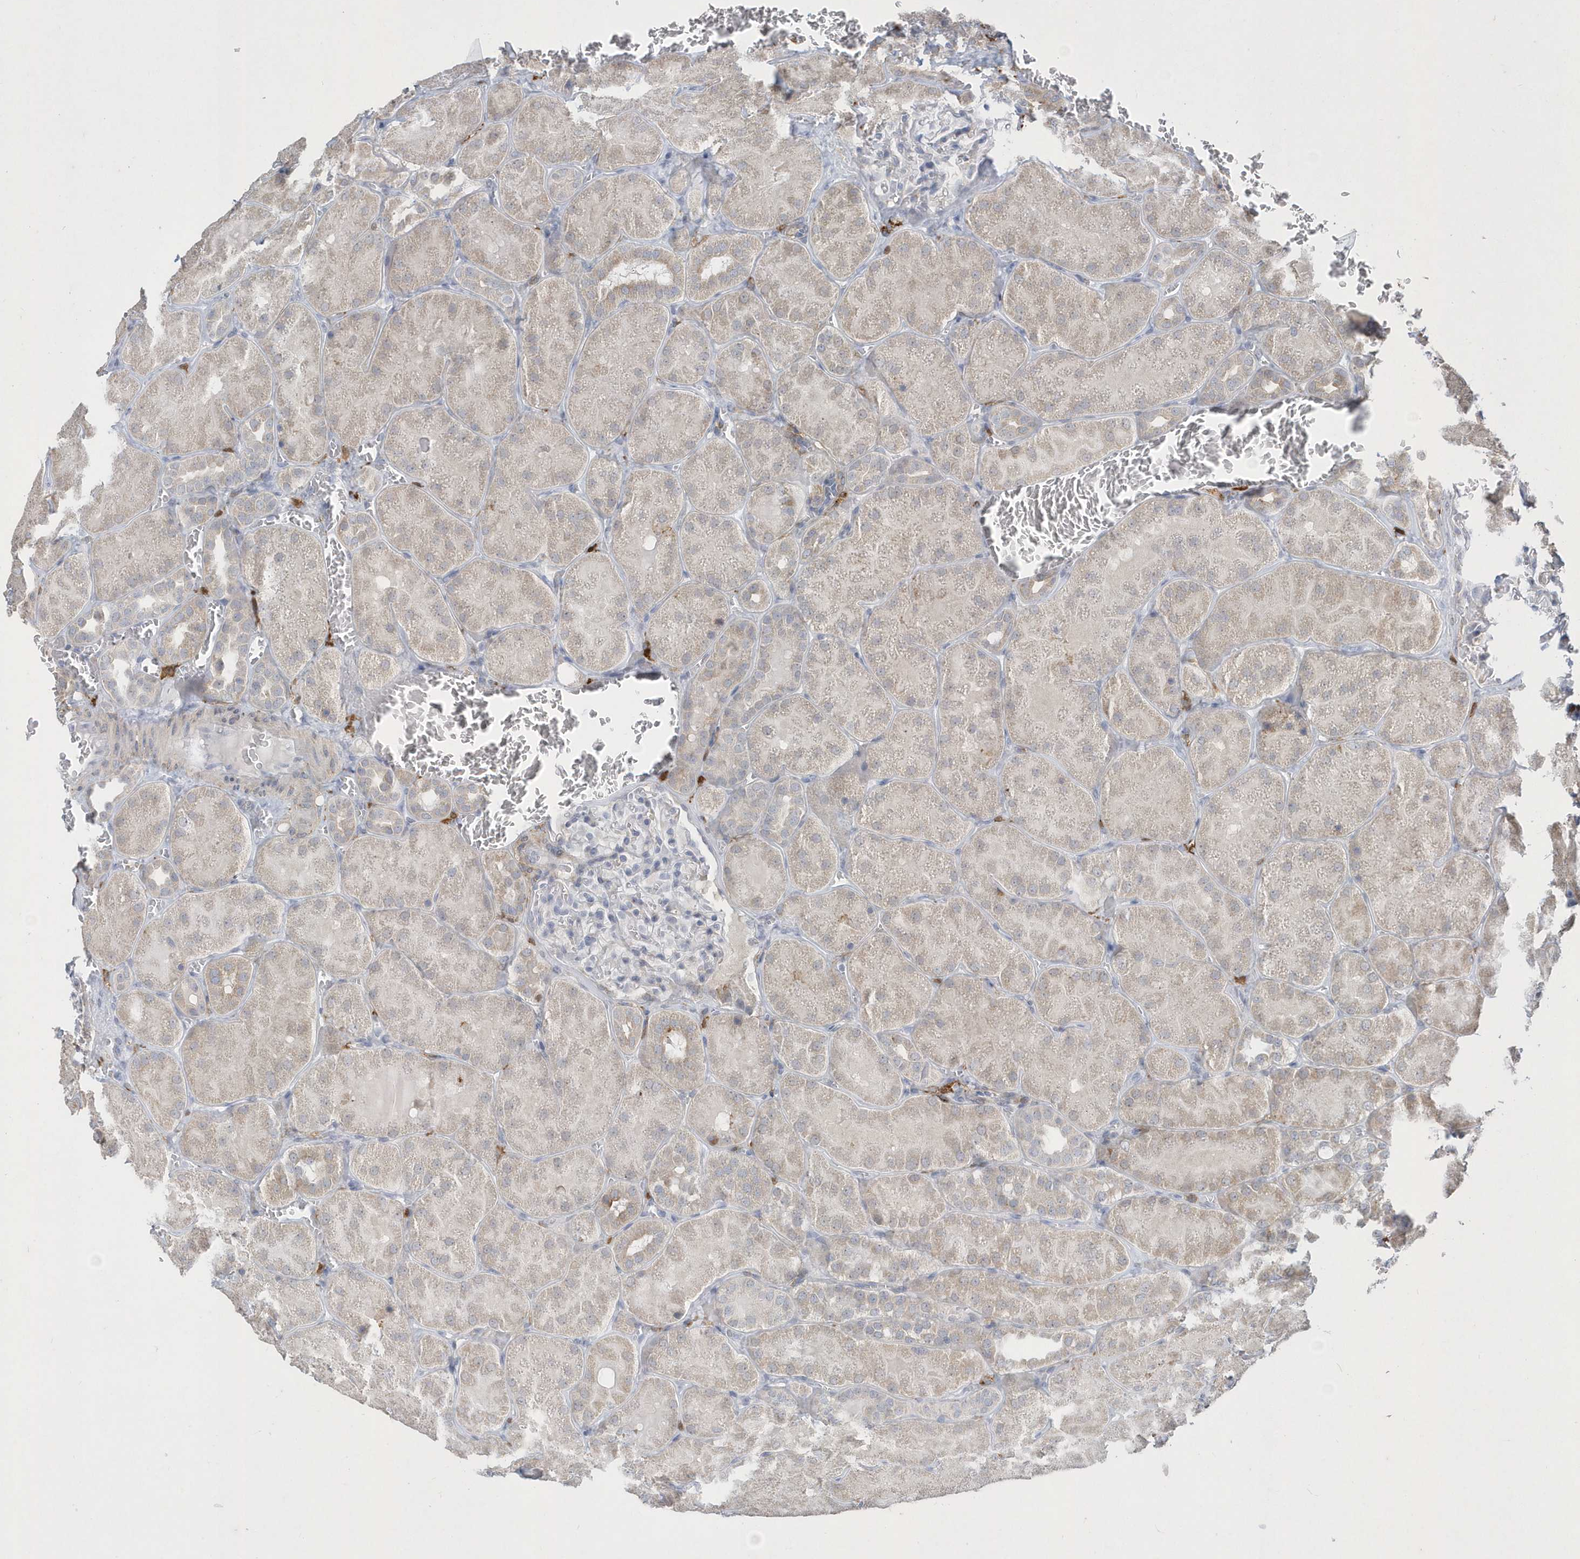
{"staining": {"intensity": "negative", "quantity": "none", "location": "none"}, "tissue": "kidney", "cell_type": "Cells in glomeruli", "image_type": "normal", "snomed": [{"axis": "morphology", "description": "Normal tissue, NOS"}, {"axis": "topography", "description": "Kidney"}], "caption": "The photomicrograph exhibits no staining of cells in glomeruli in benign kidney. (Immunohistochemistry, brightfield microscopy, high magnification).", "gene": "TSPEAR", "patient": {"sex": "male", "age": 28}}